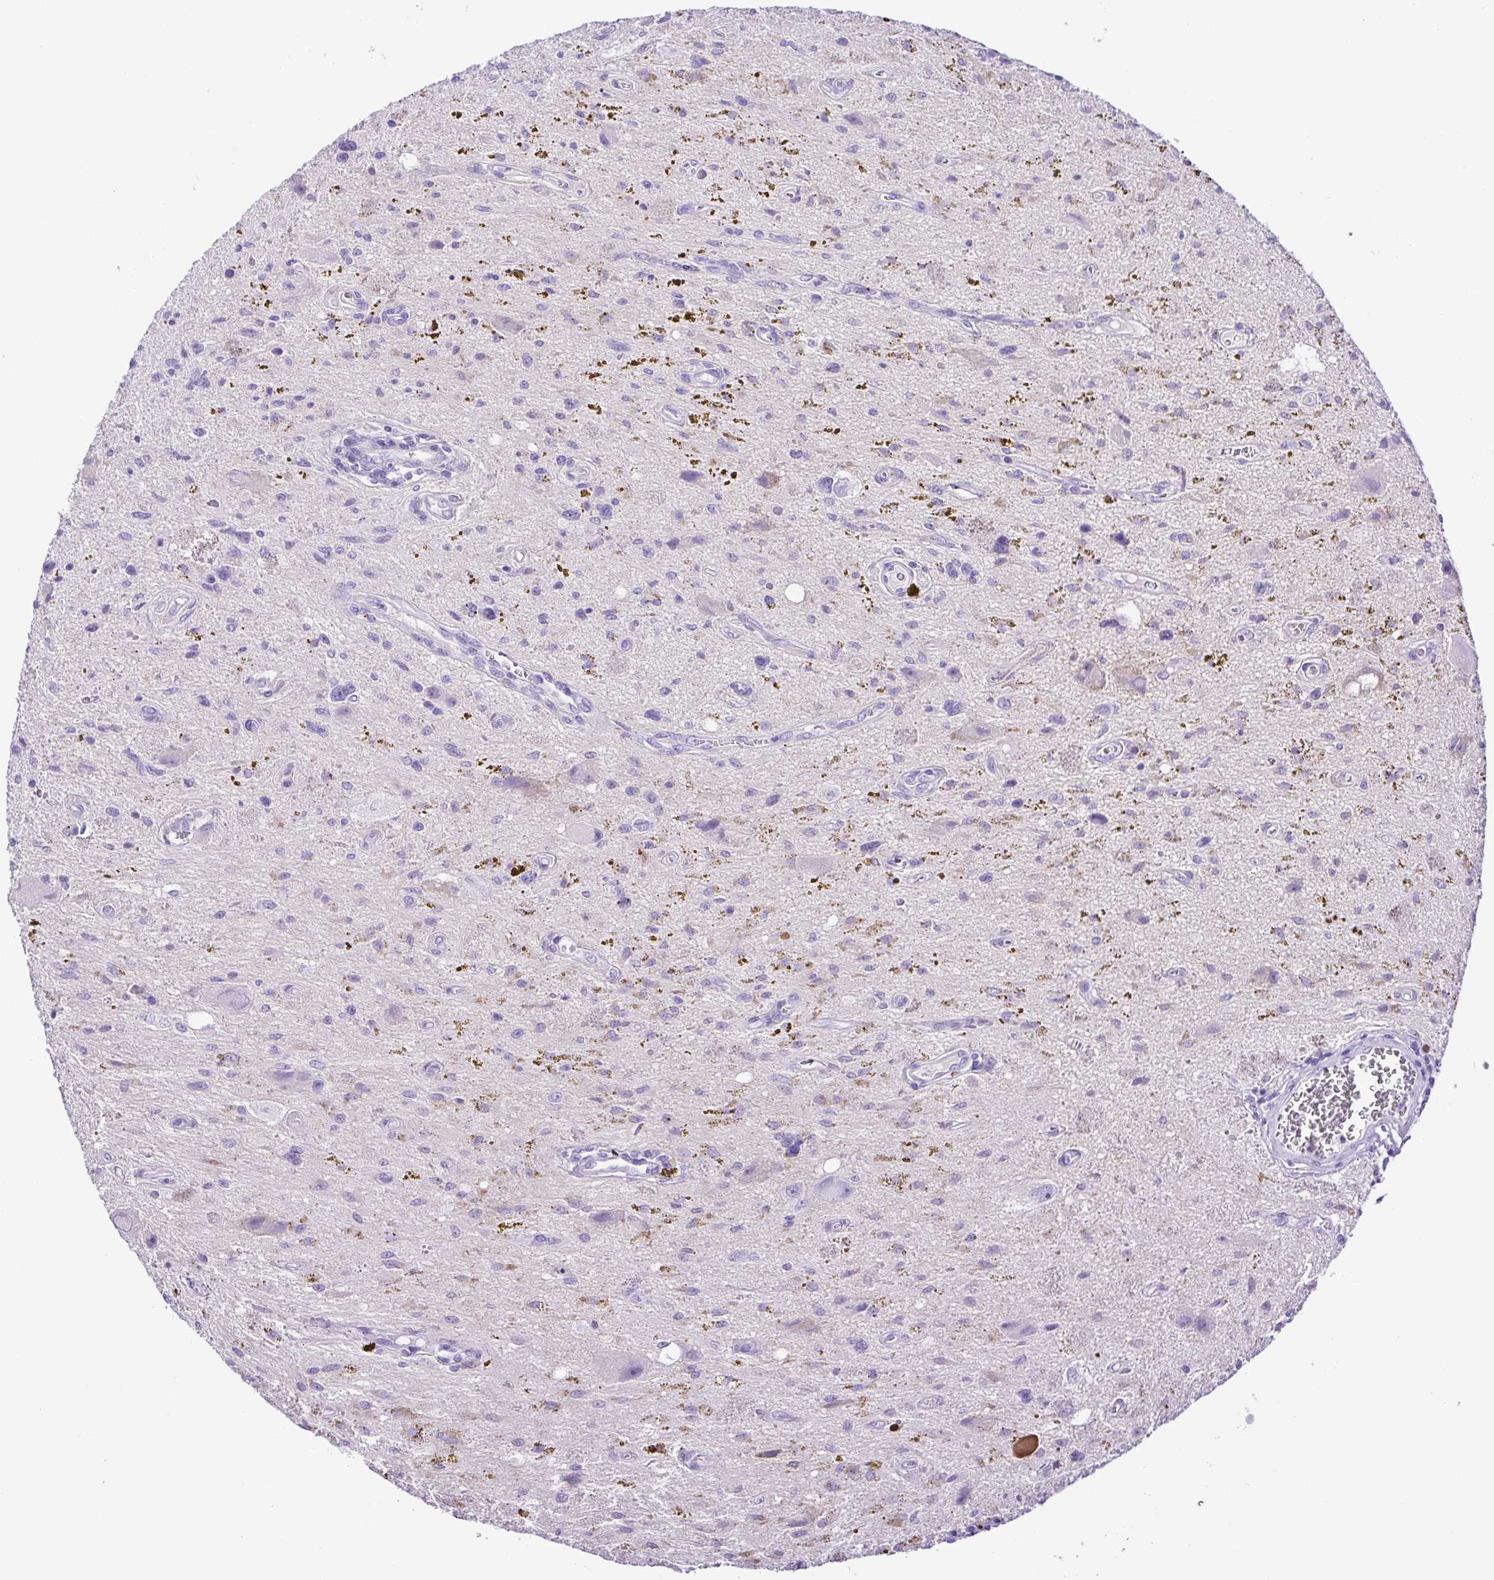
{"staining": {"intensity": "negative", "quantity": "none", "location": "none"}, "tissue": "glioma", "cell_type": "Tumor cells", "image_type": "cancer", "snomed": [{"axis": "morphology", "description": "Glioma, malignant, Low grade"}, {"axis": "topography", "description": "Cerebellum"}], "caption": "Micrograph shows no protein positivity in tumor cells of malignant glioma (low-grade) tissue.", "gene": "SYT1", "patient": {"sex": "female", "age": 14}}